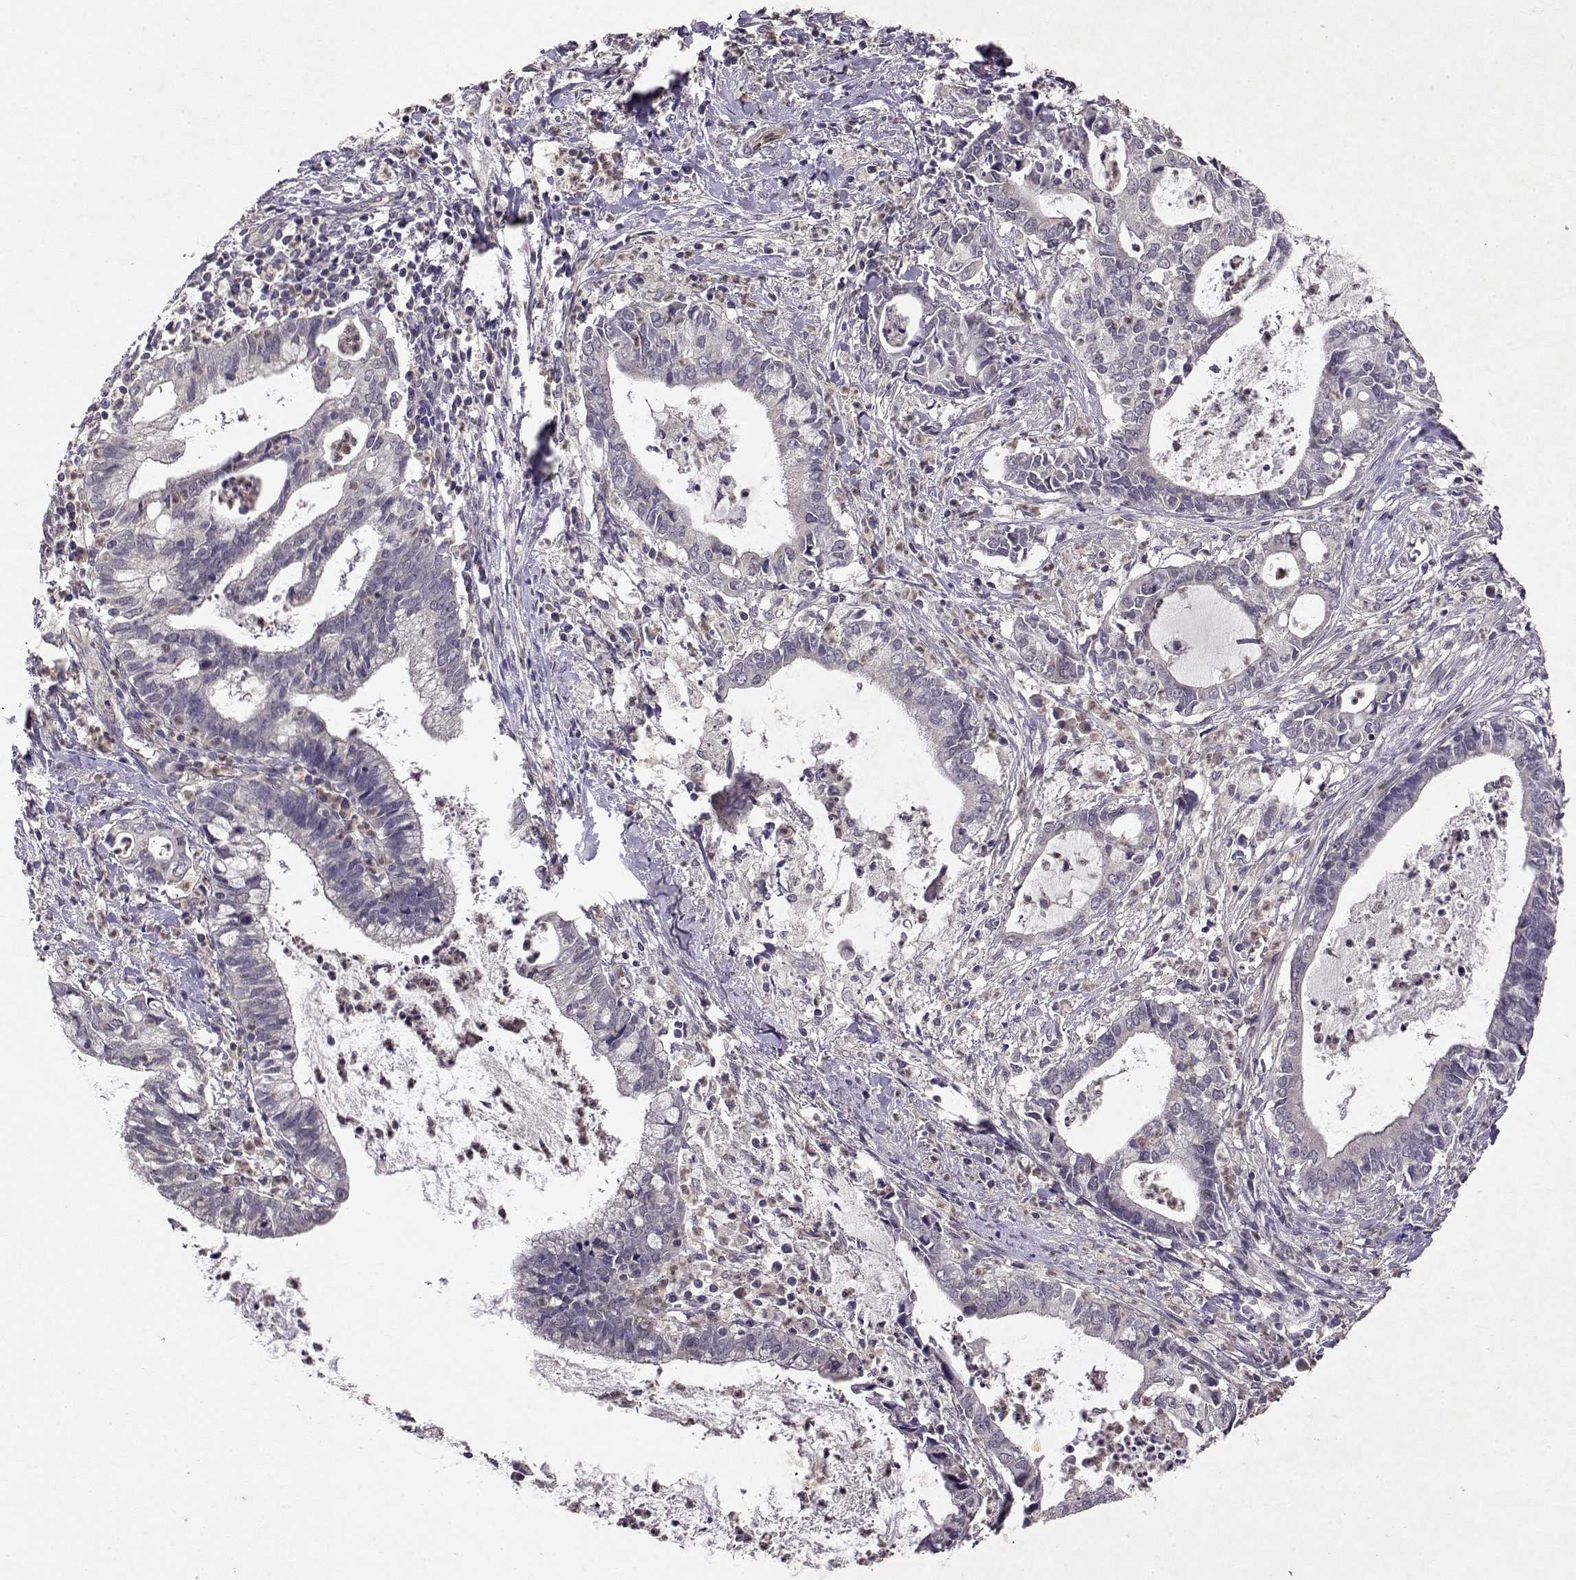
{"staining": {"intensity": "negative", "quantity": "none", "location": "none"}, "tissue": "cervical cancer", "cell_type": "Tumor cells", "image_type": "cancer", "snomed": [{"axis": "morphology", "description": "Adenocarcinoma, NOS"}, {"axis": "topography", "description": "Cervix"}], "caption": "Tumor cells show no significant protein positivity in cervical cancer (adenocarcinoma).", "gene": "BMX", "patient": {"sex": "female", "age": 42}}